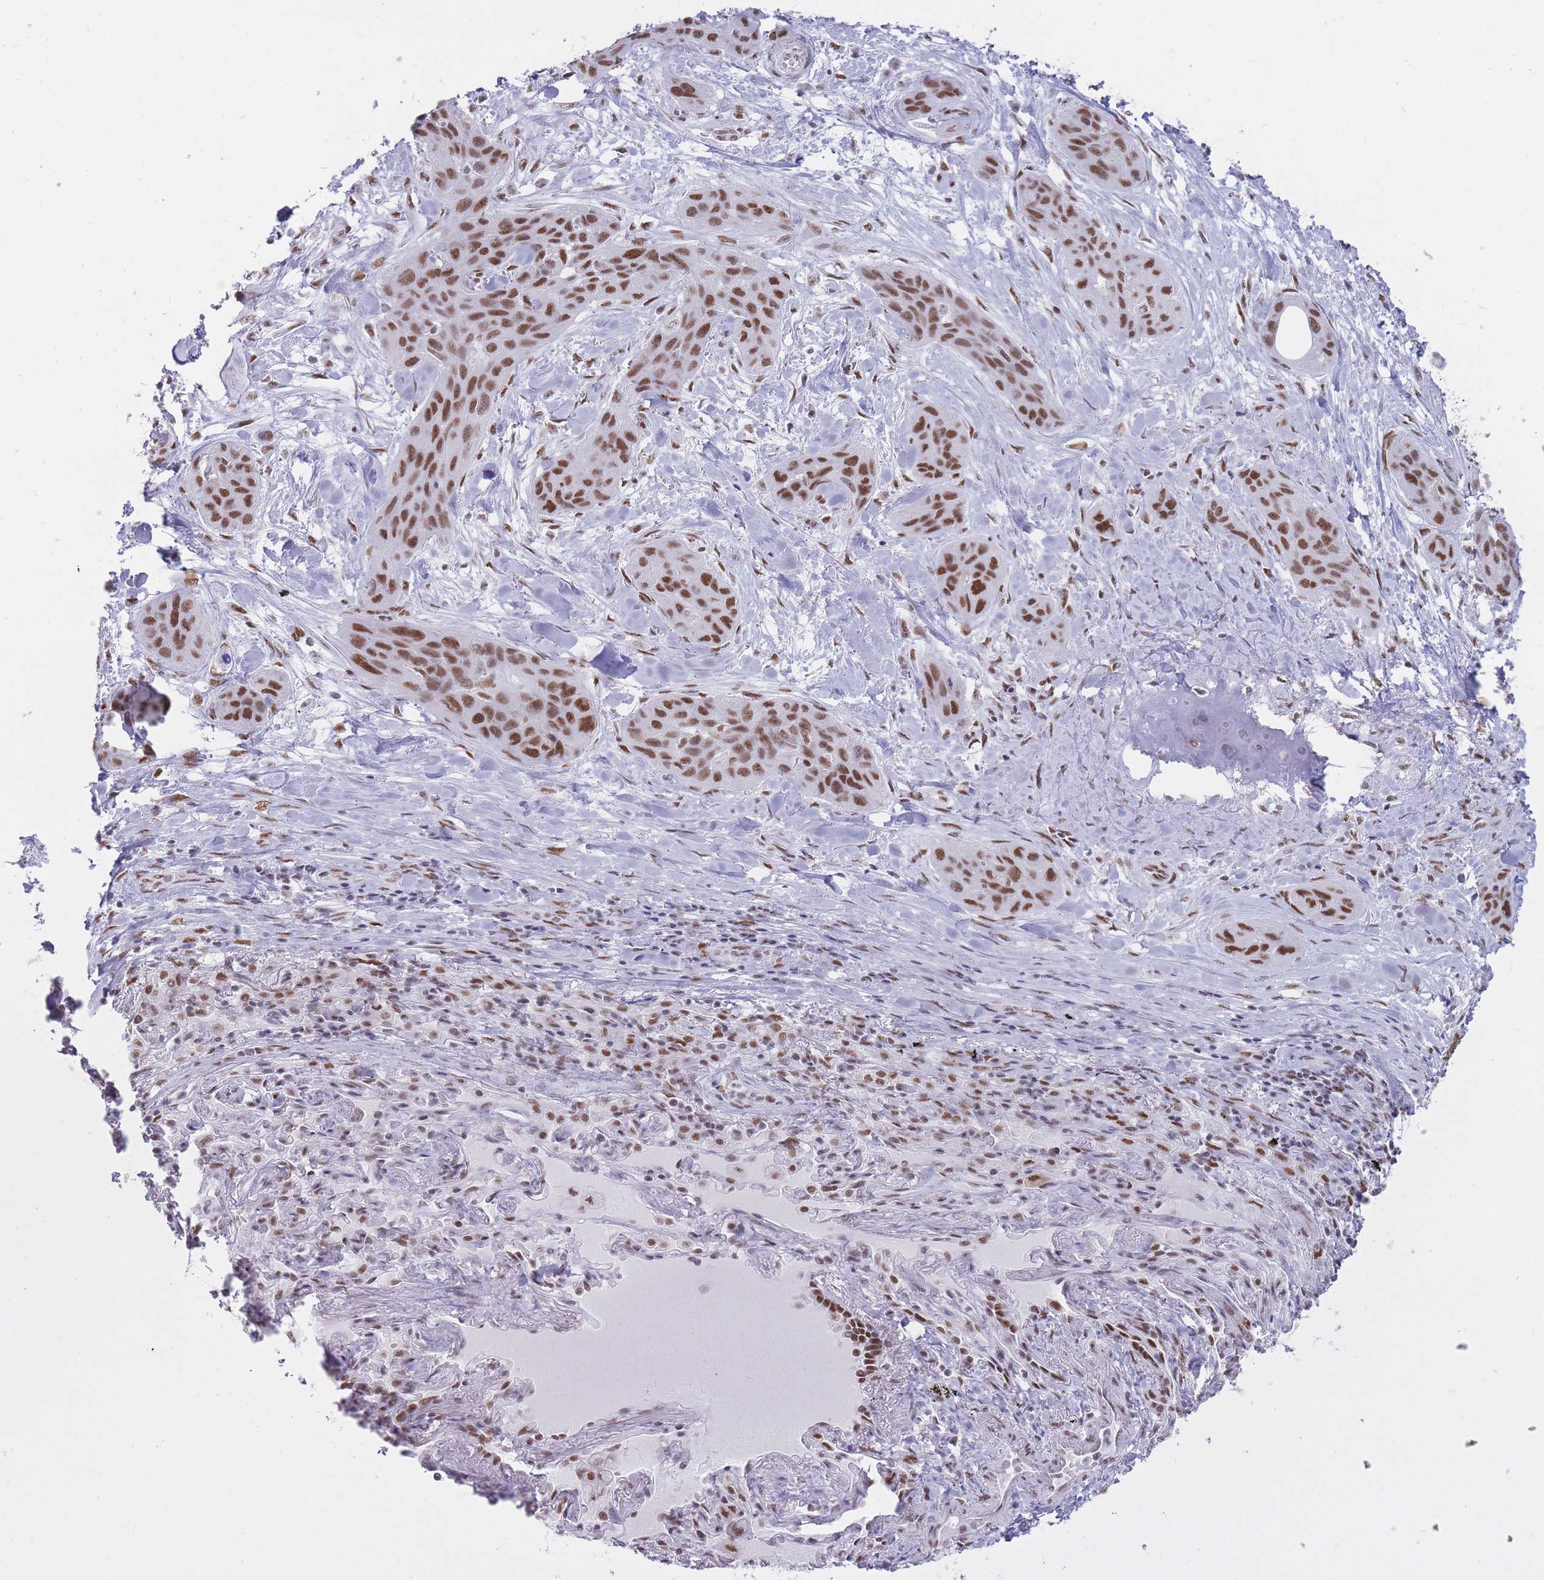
{"staining": {"intensity": "moderate", "quantity": ">75%", "location": "nuclear"}, "tissue": "lung cancer", "cell_type": "Tumor cells", "image_type": "cancer", "snomed": [{"axis": "morphology", "description": "Squamous cell carcinoma, NOS"}, {"axis": "topography", "description": "Lung"}], "caption": "Lung squamous cell carcinoma stained with DAB (3,3'-diaminobenzidine) immunohistochemistry displays medium levels of moderate nuclear staining in approximately >75% of tumor cells.", "gene": "HNRNPUL1", "patient": {"sex": "female", "age": 70}}